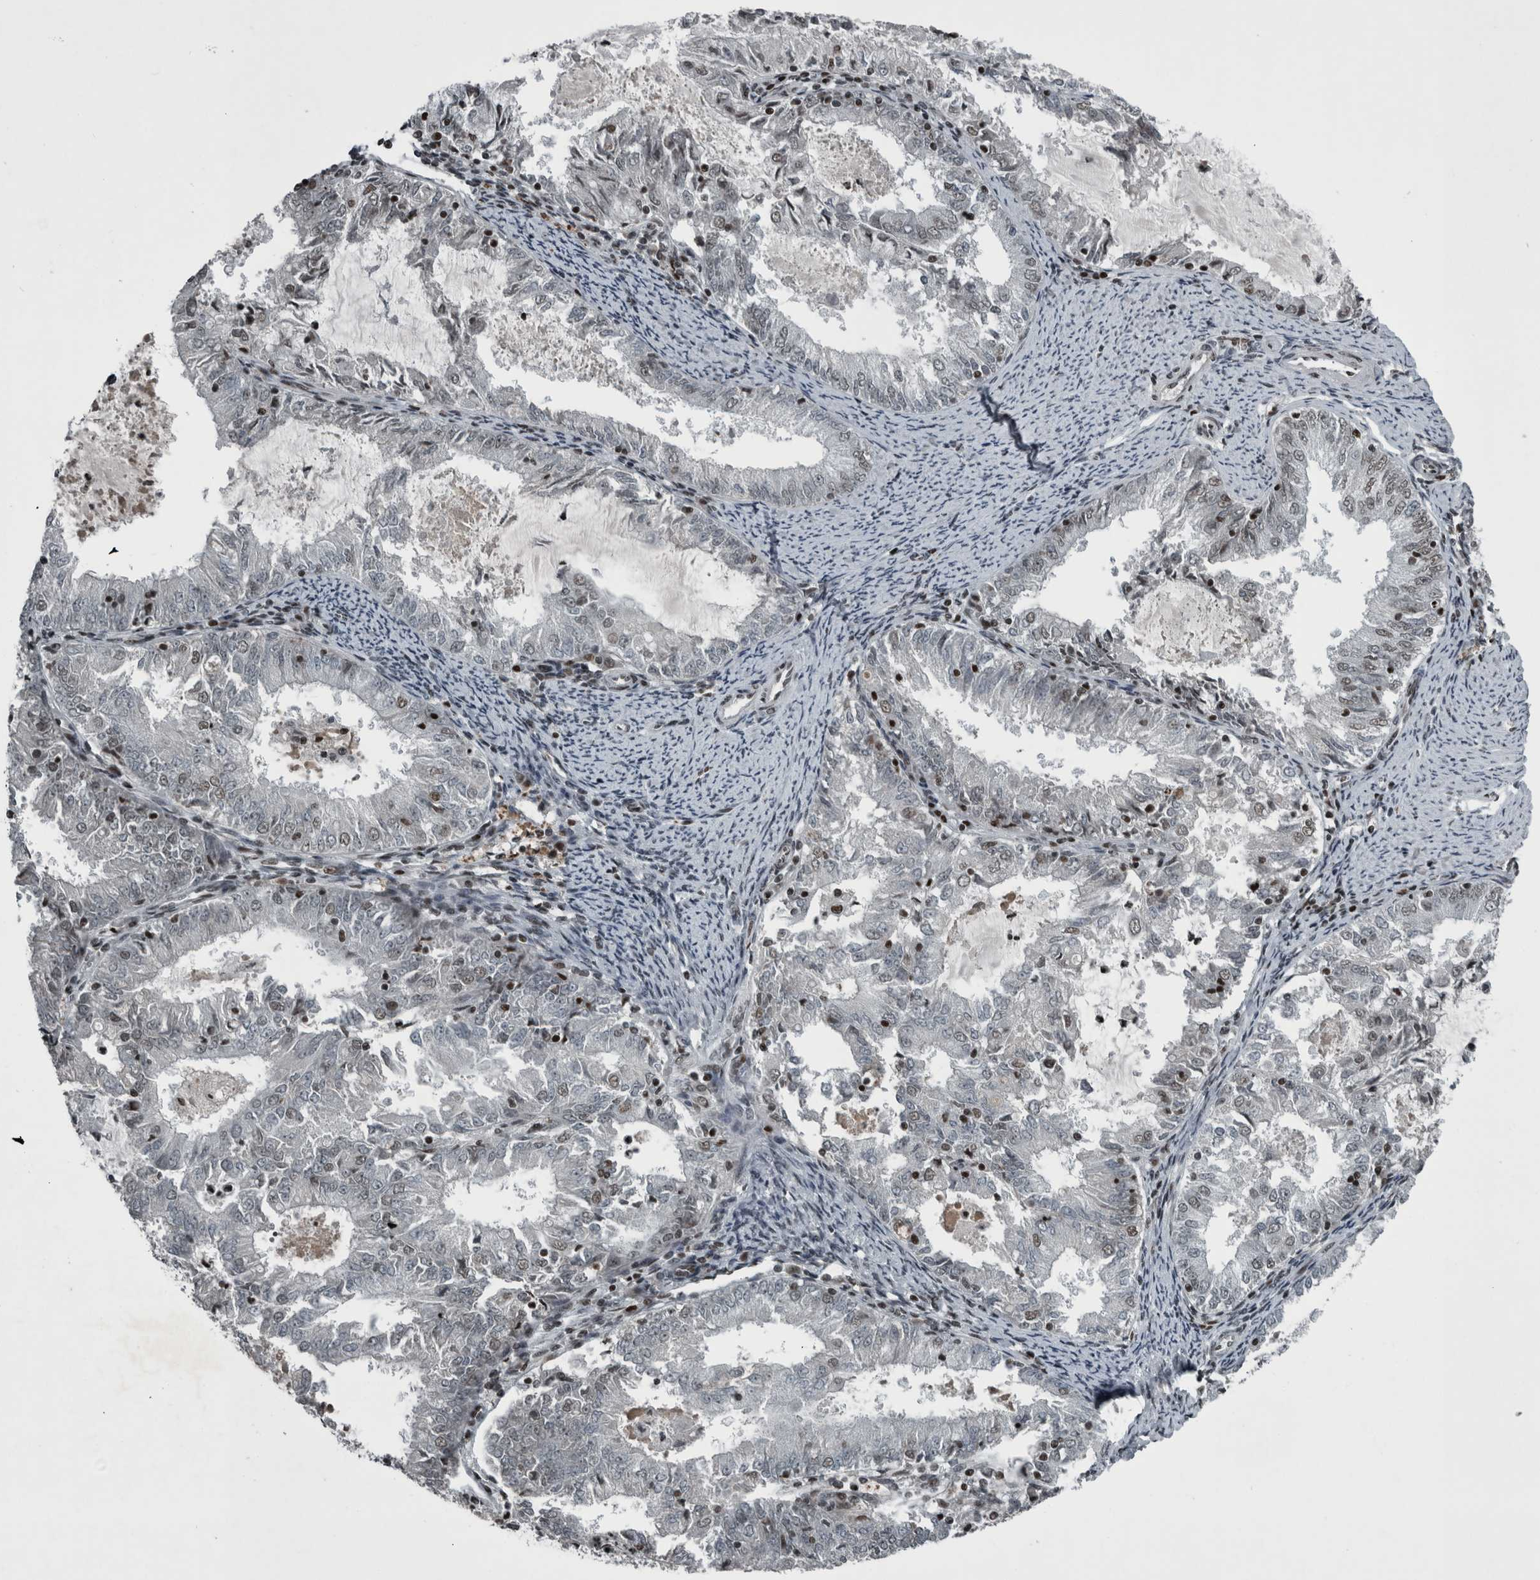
{"staining": {"intensity": "weak", "quantity": "25%-75%", "location": "nuclear"}, "tissue": "endometrial cancer", "cell_type": "Tumor cells", "image_type": "cancer", "snomed": [{"axis": "morphology", "description": "Adenocarcinoma, NOS"}, {"axis": "topography", "description": "Endometrium"}], "caption": "Brown immunohistochemical staining in endometrial cancer (adenocarcinoma) exhibits weak nuclear staining in approximately 25%-75% of tumor cells. The protein of interest is stained brown, and the nuclei are stained in blue (DAB (3,3'-diaminobenzidine) IHC with brightfield microscopy, high magnification).", "gene": "UNC50", "patient": {"sex": "female", "age": 57}}